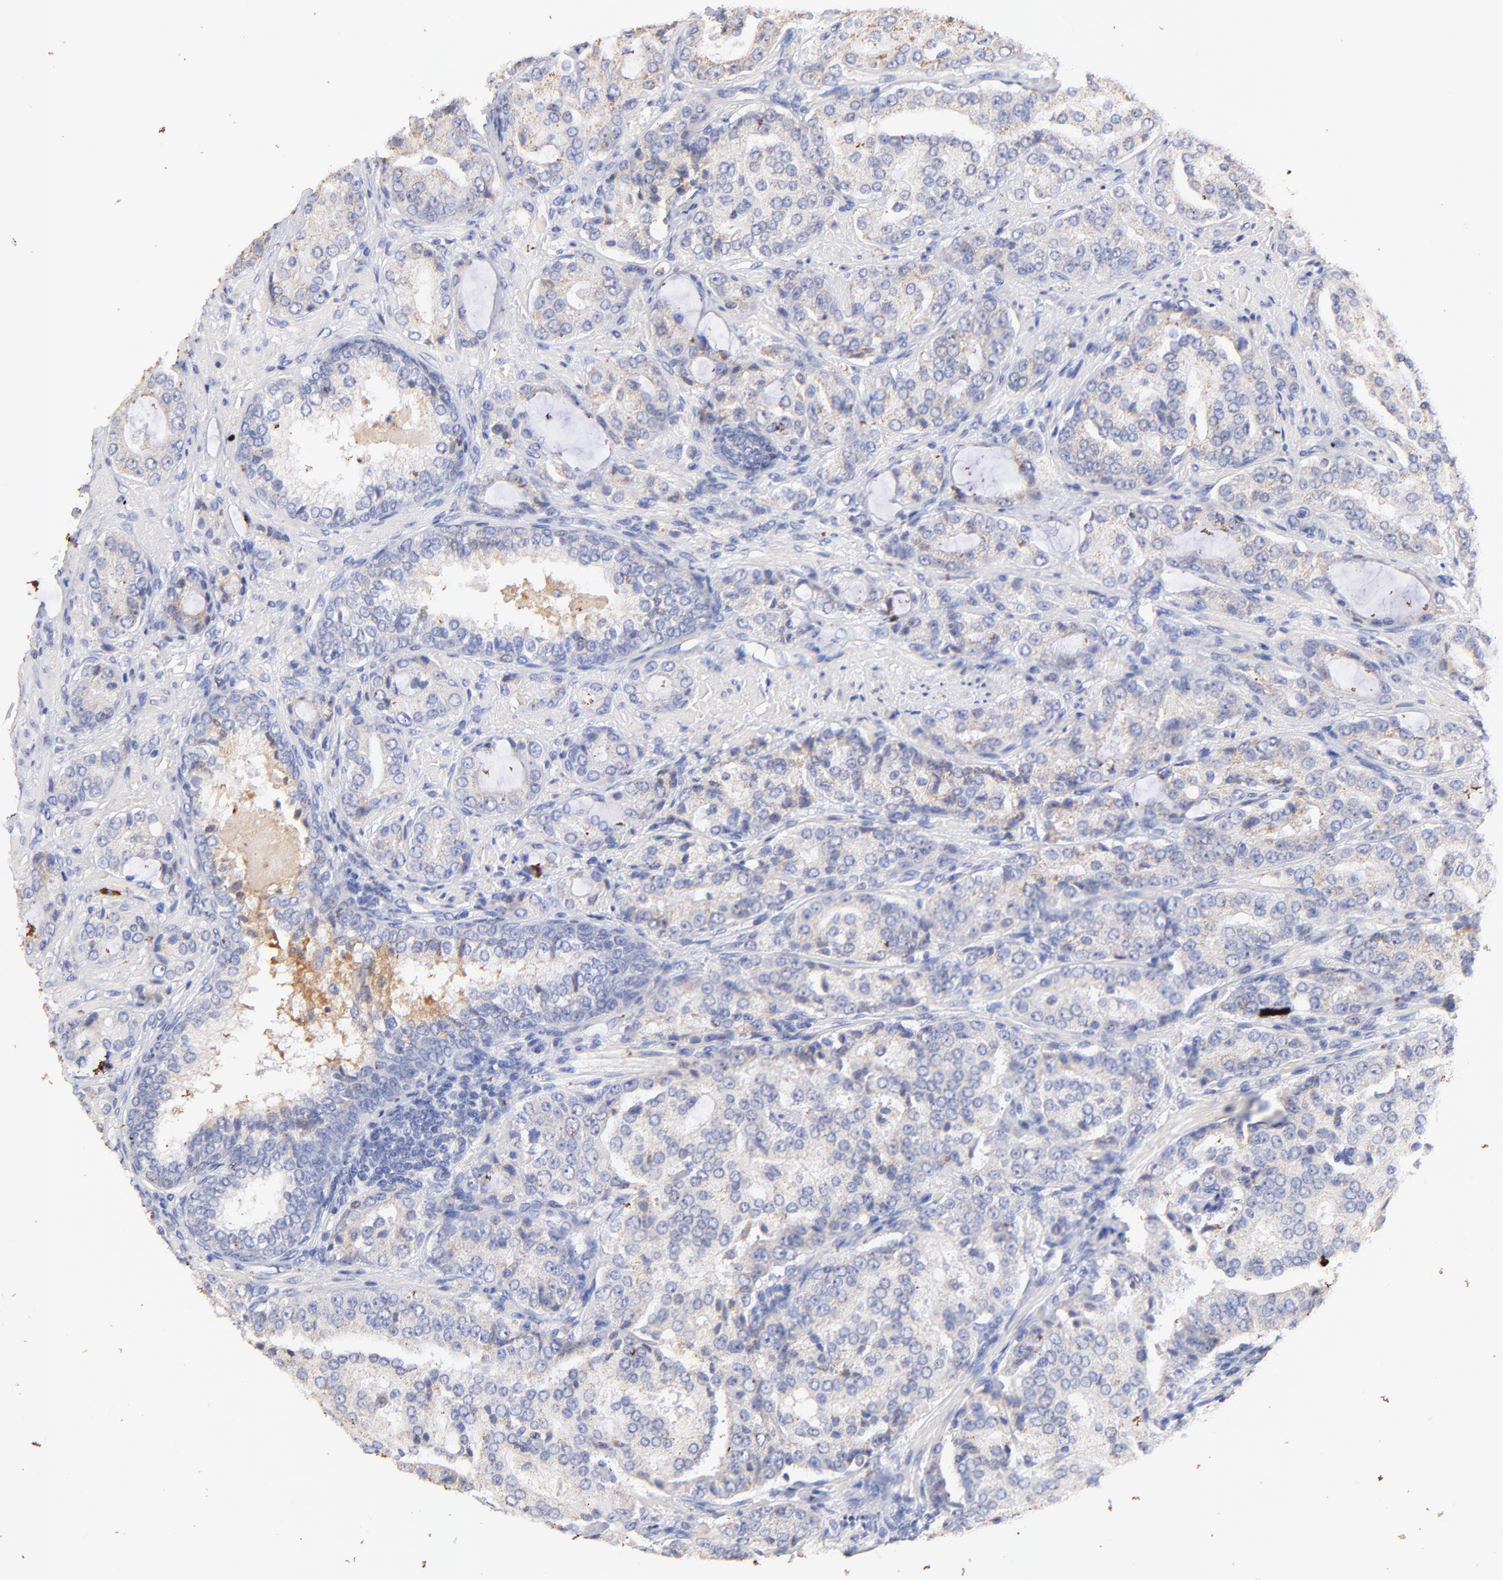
{"staining": {"intensity": "negative", "quantity": "none", "location": "none"}, "tissue": "prostate cancer", "cell_type": "Tumor cells", "image_type": "cancer", "snomed": [{"axis": "morphology", "description": "Adenocarcinoma, High grade"}, {"axis": "topography", "description": "Prostate"}], "caption": "Prostate adenocarcinoma (high-grade) stained for a protein using immunohistochemistry demonstrates no staining tumor cells.", "gene": "IGLV7-43", "patient": {"sex": "male", "age": 72}}